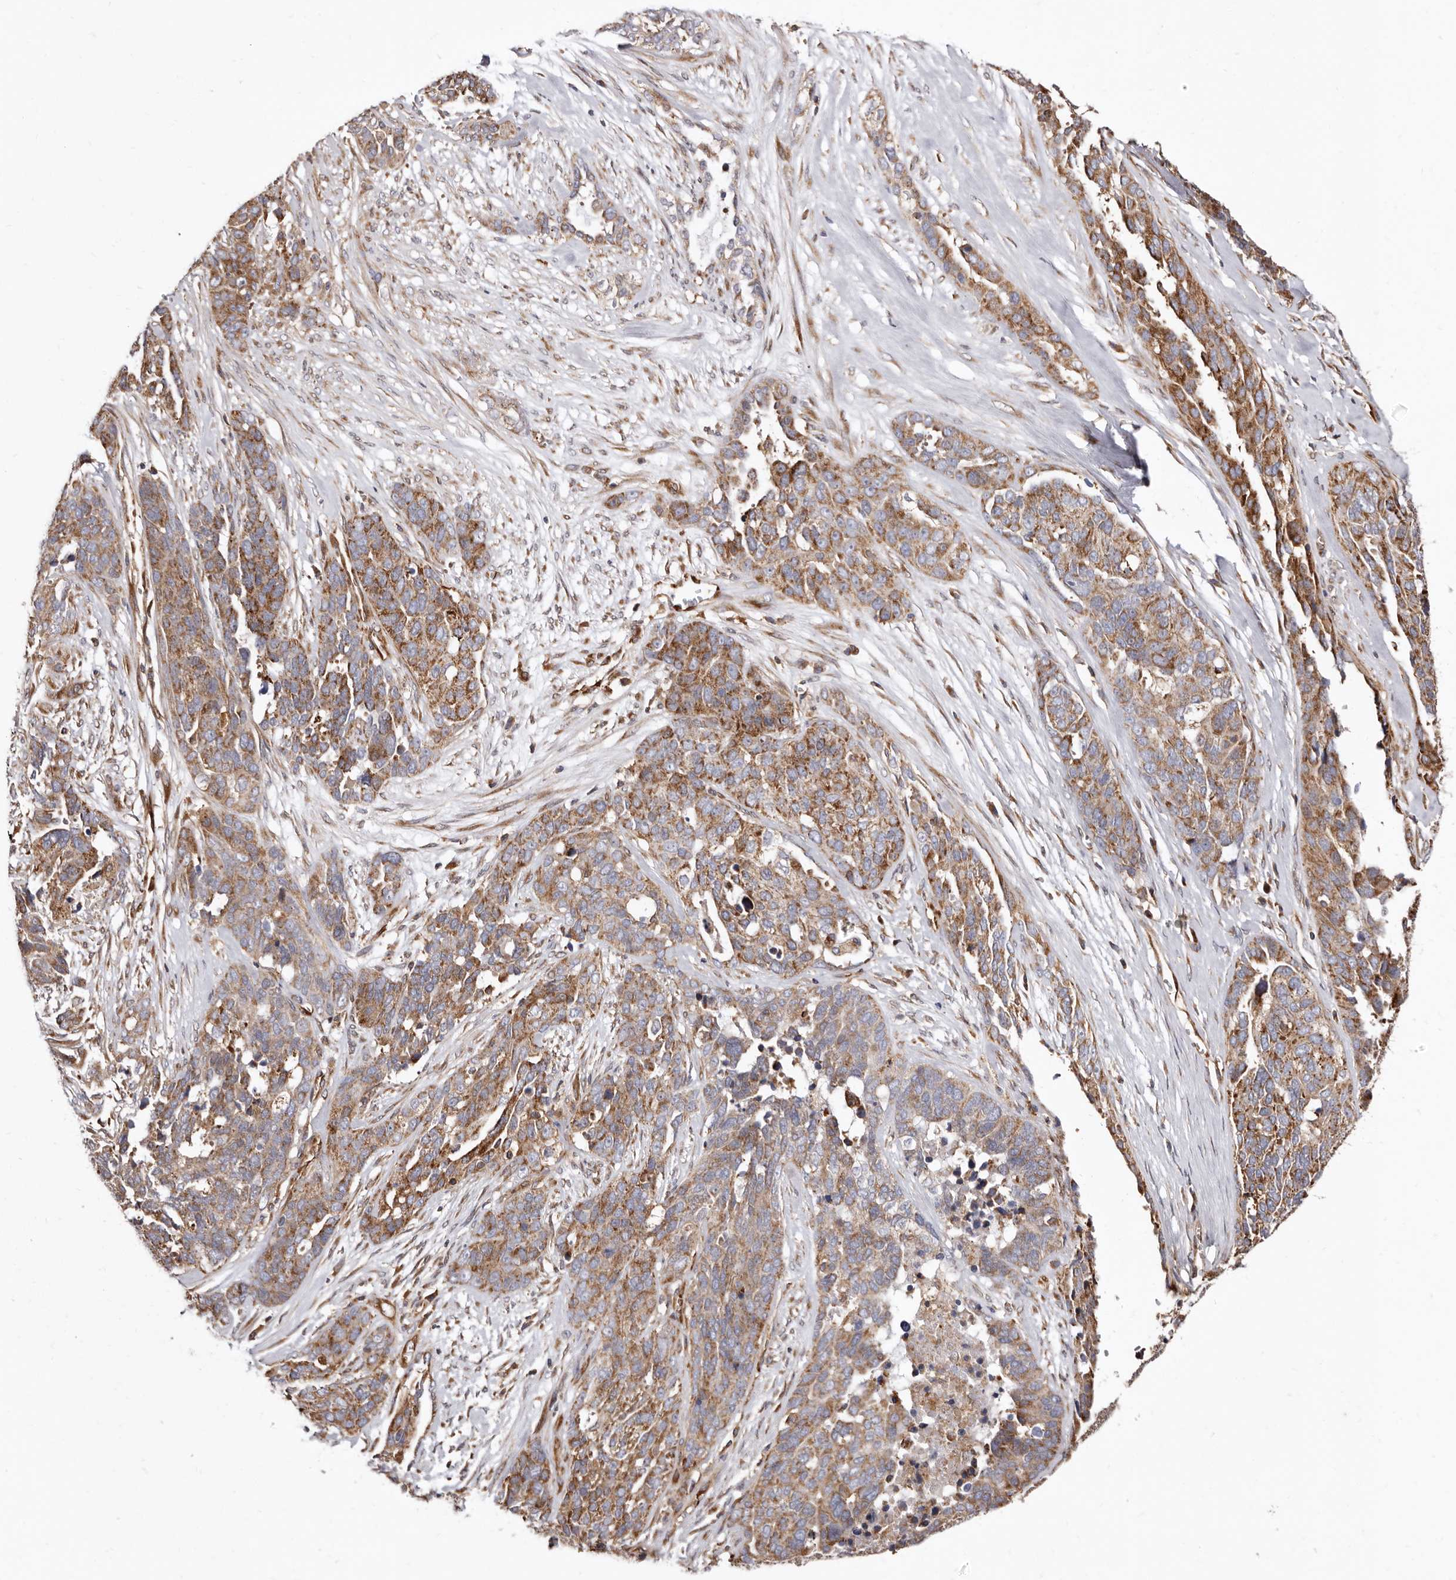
{"staining": {"intensity": "moderate", "quantity": ">75%", "location": "cytoplasmic/membranous"}, "tissue": "ovarian cancer", "cell_type": "Tumor cells", "image_type": "cancer", "snomed": [{"axis": "morphology", "description": "Cystadenocarcinoma, serous, NOS"}, {"axis": "topography", "description": "Ovary"}], "caption": "A brown stain shows moderate cytoplasmic/membranous expression of a protein in ovarian cancer tumor cells.", "gene": "COQ8B", "patient": {"sex": "female", "age": 44}}